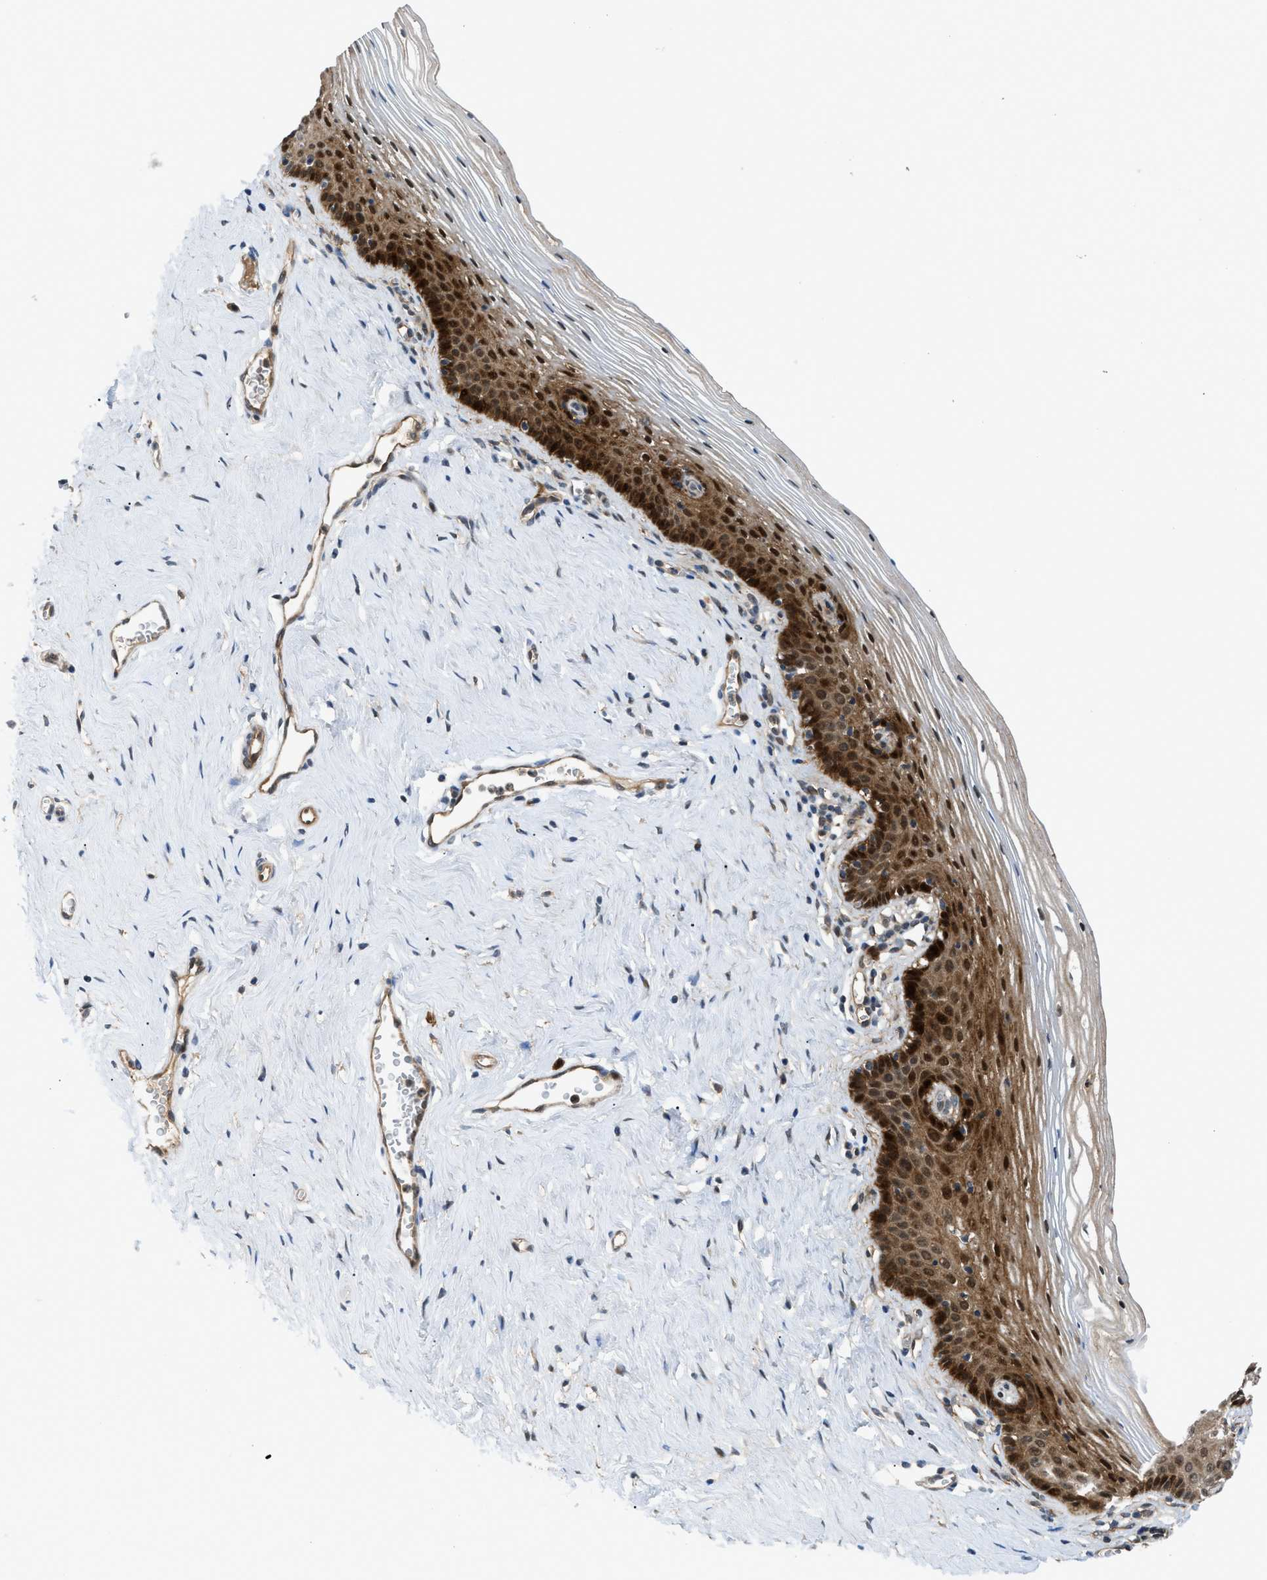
{"staining": {"intensity": "strong", "quantity": ">75%", "location": "cytoplasmic/membranous,nuclear"}, "tissue": "vagina", "cell_type": "Squamous epithelial cells", "image_type": "normal", "snomed": [{"axis": "morphology", "description": "Normal tissue, NOS"}, {"axis": "topography", "description": "Vagina"}], "caption": "This image shows immunohistochemistry staining of normal vagina, with high strong cytoplasmic/membranous,nuclear expression in approximately >75% of squamous epithelial cells.", "gene": "TRAK2", "patient": {"sex": "female", "age": 32}}